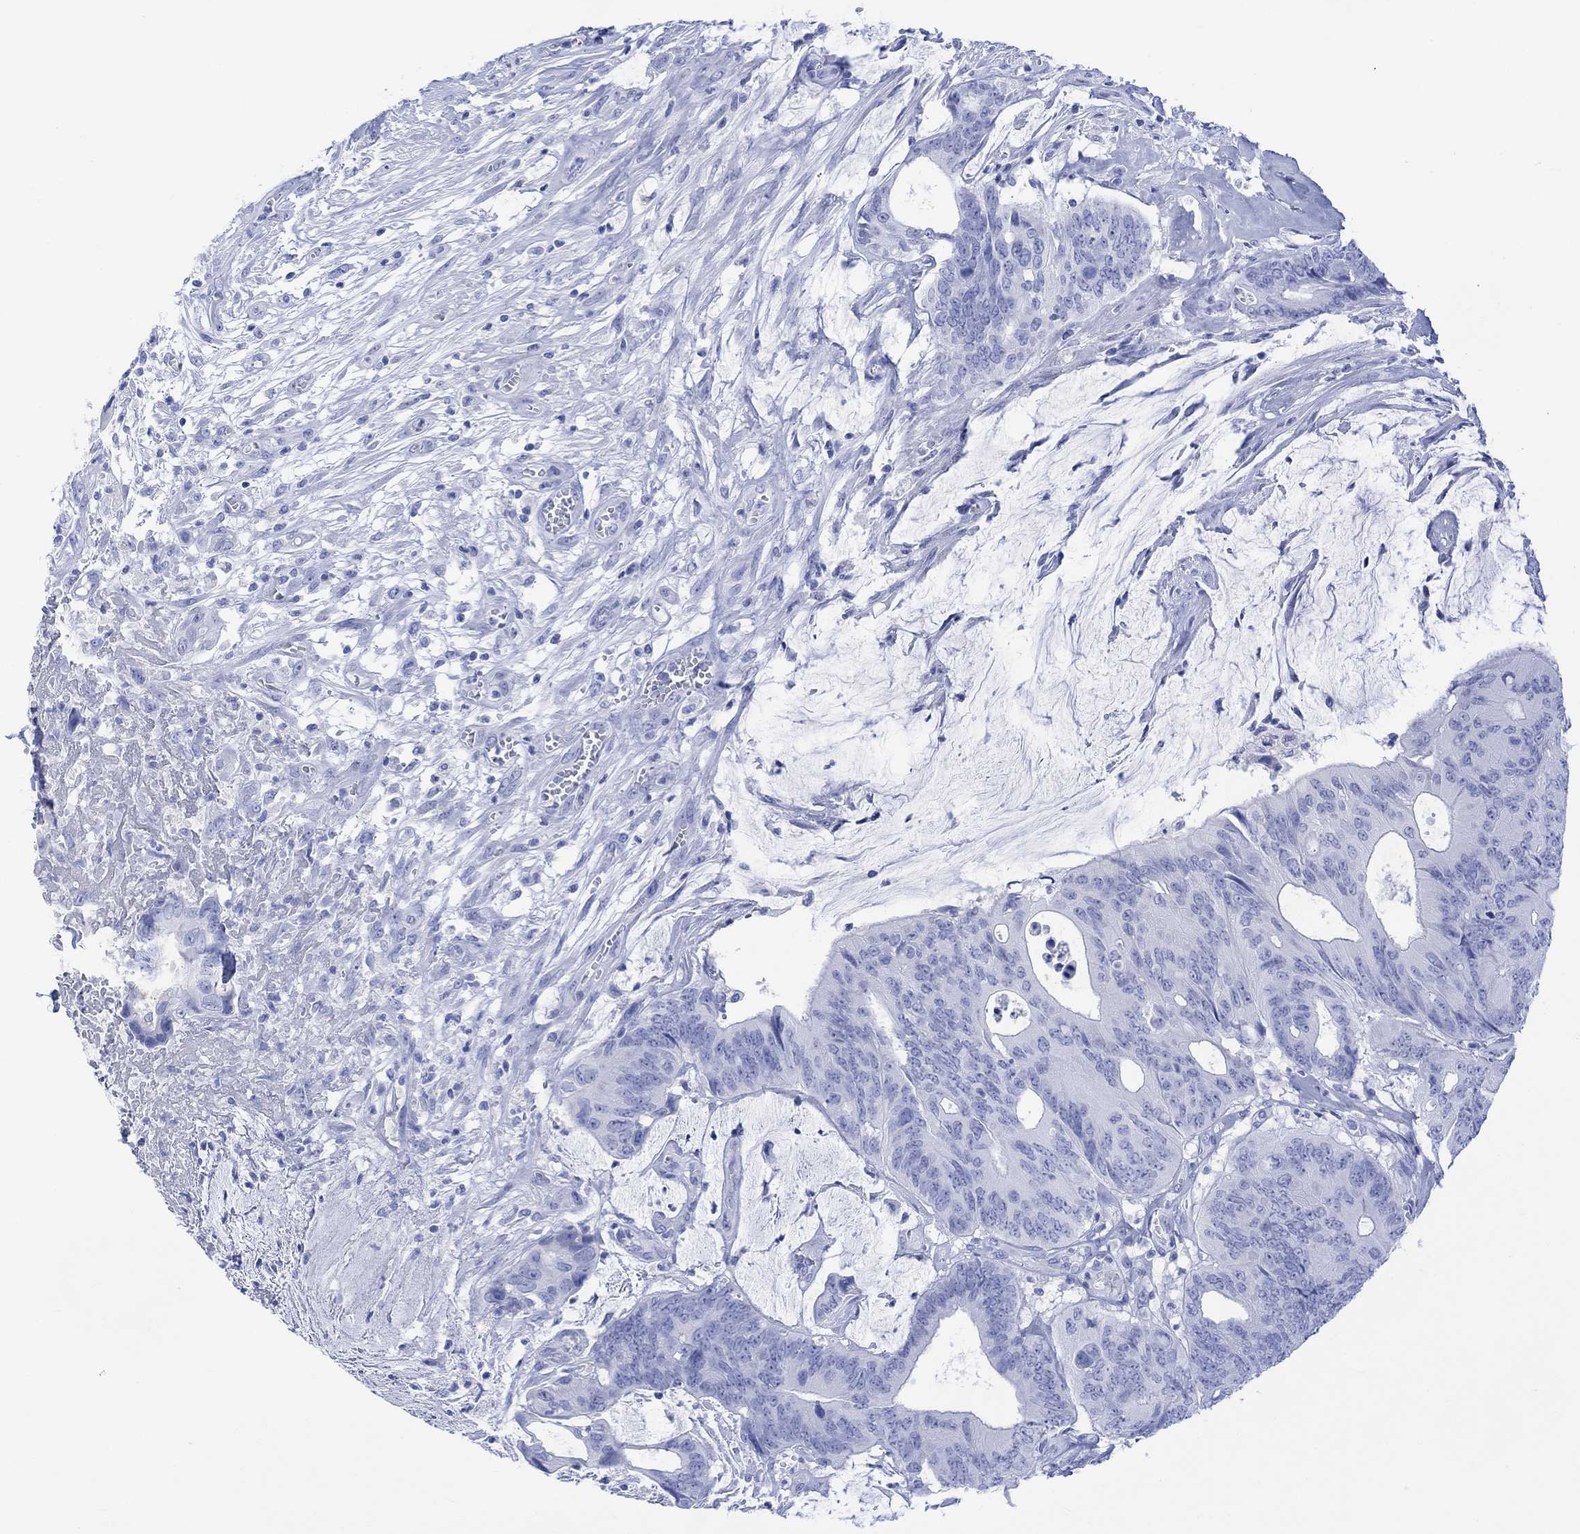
{"staining": {"intensity": "negative", "quantity": "none", "location": "none"}, "tissue": "colorectal cancer", "cell_type": "Tumor cells", "image_type": "cancer", "snomed": [{"axis": "morphology", "description": "Normal tissue, NOS"}, {"axis": "morphology", "description": "Adenocarcinoma, NOS"}, {"axis": "topography", "description": "Colon"}], "caption": "This is a photomicrograph of immunohistochemistry (IHC) staining of colorectal cancer (adenocarcinoma), which shows no positivity in tumor cells. (IHC, brightfield microscopy, high magnification).", "gene": "CELF4", "patient": {"sex": "male", "age": 65}}